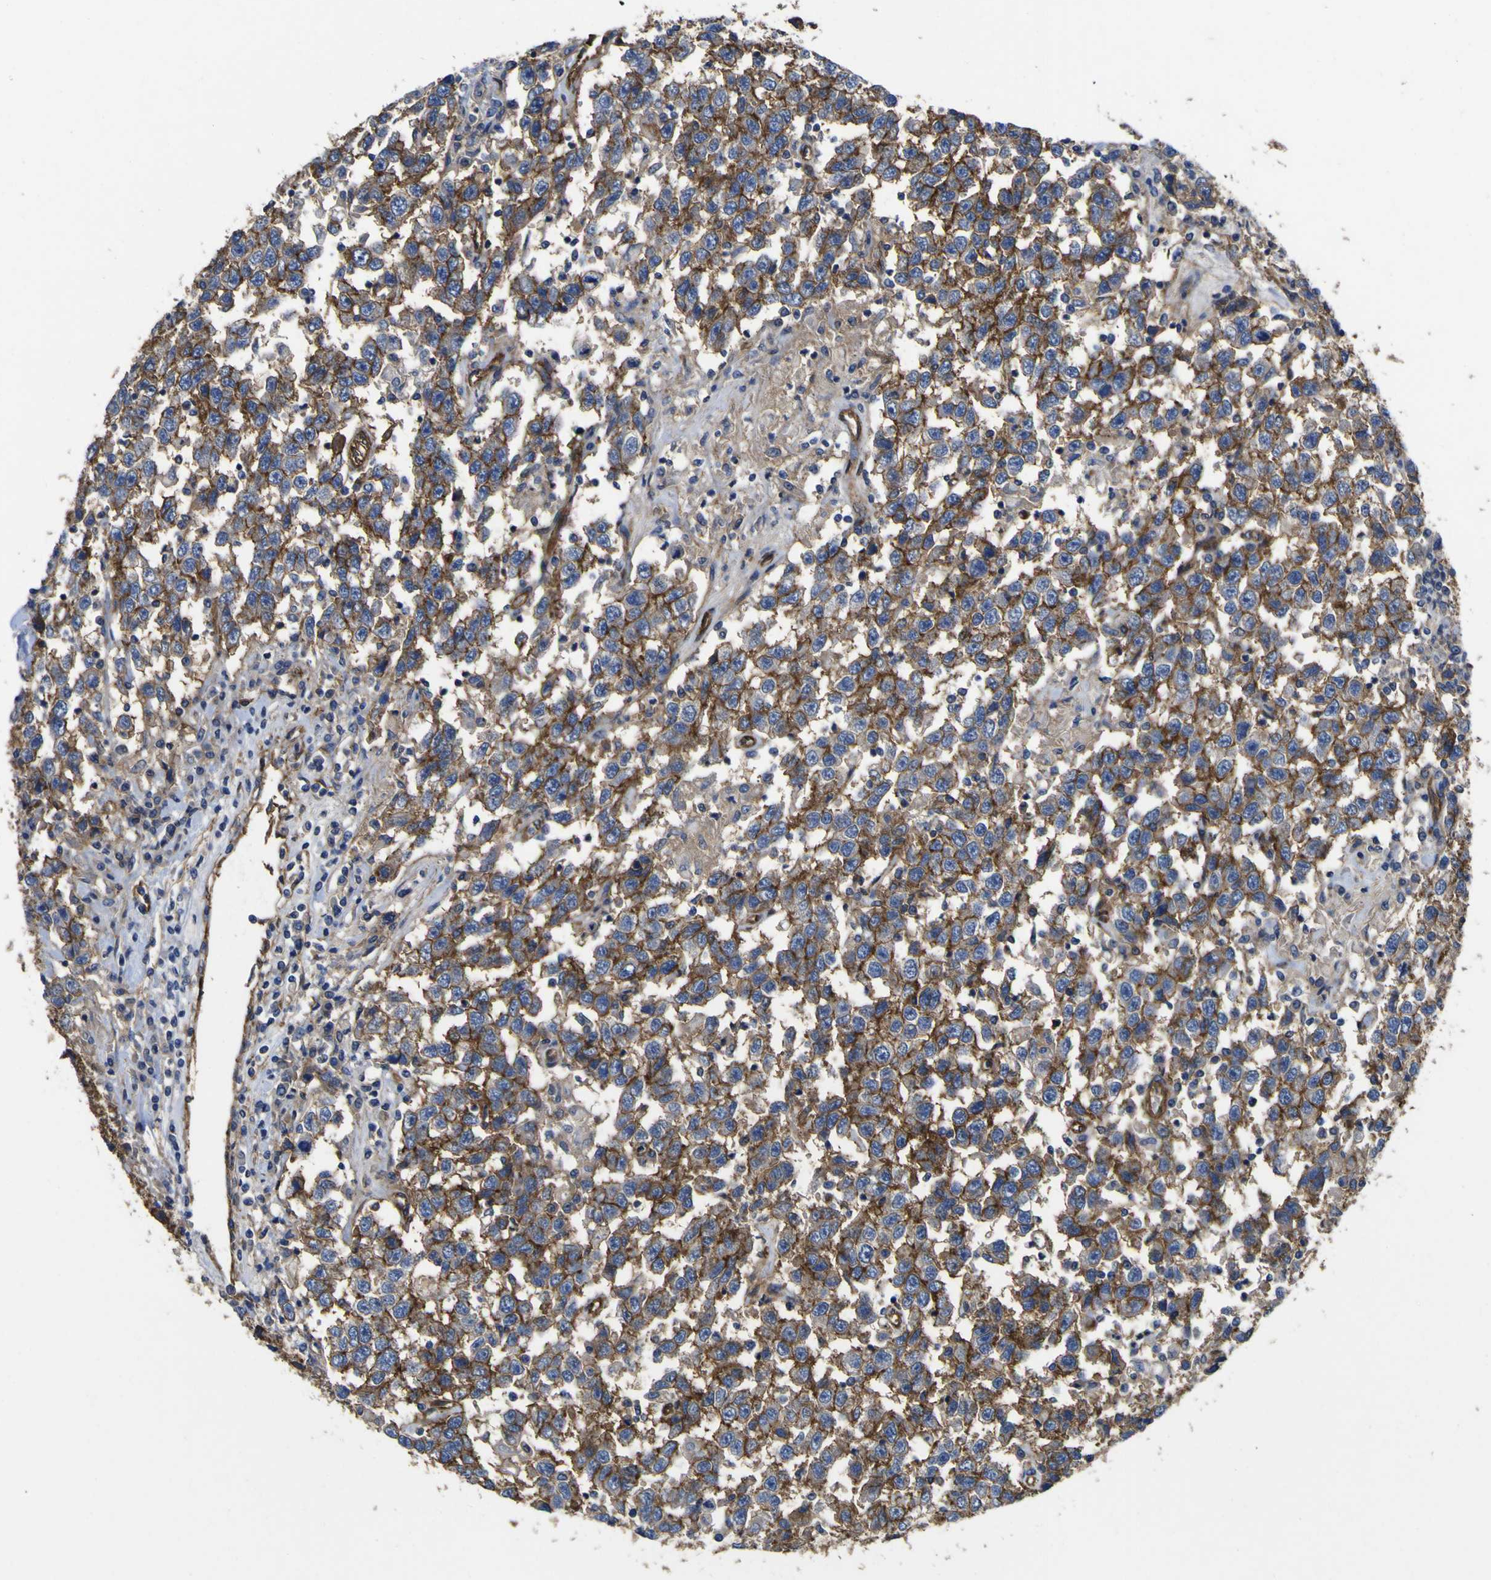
{"staining": {"intensity": "moderate", "quantity": "25%-75%", "location": "cytoplasmic/membranous"}, "tissue": "testis cancer", "cell_type": "Tumor cells", "image_type": "cancer", "snomed": [{"axis": "morphology", "description": "Seminoma, NOS"}, {"axis": "topography", "description": "Testis"}], "caption": "Immunohistochemical staining of human seminoma (testis) shows medium levels of moderate cytoplasmic/membranous staining in approximately 25%-75% of tumor cells.", "gene": "CD151", "patient": {"sex": "male", "age": 41}}